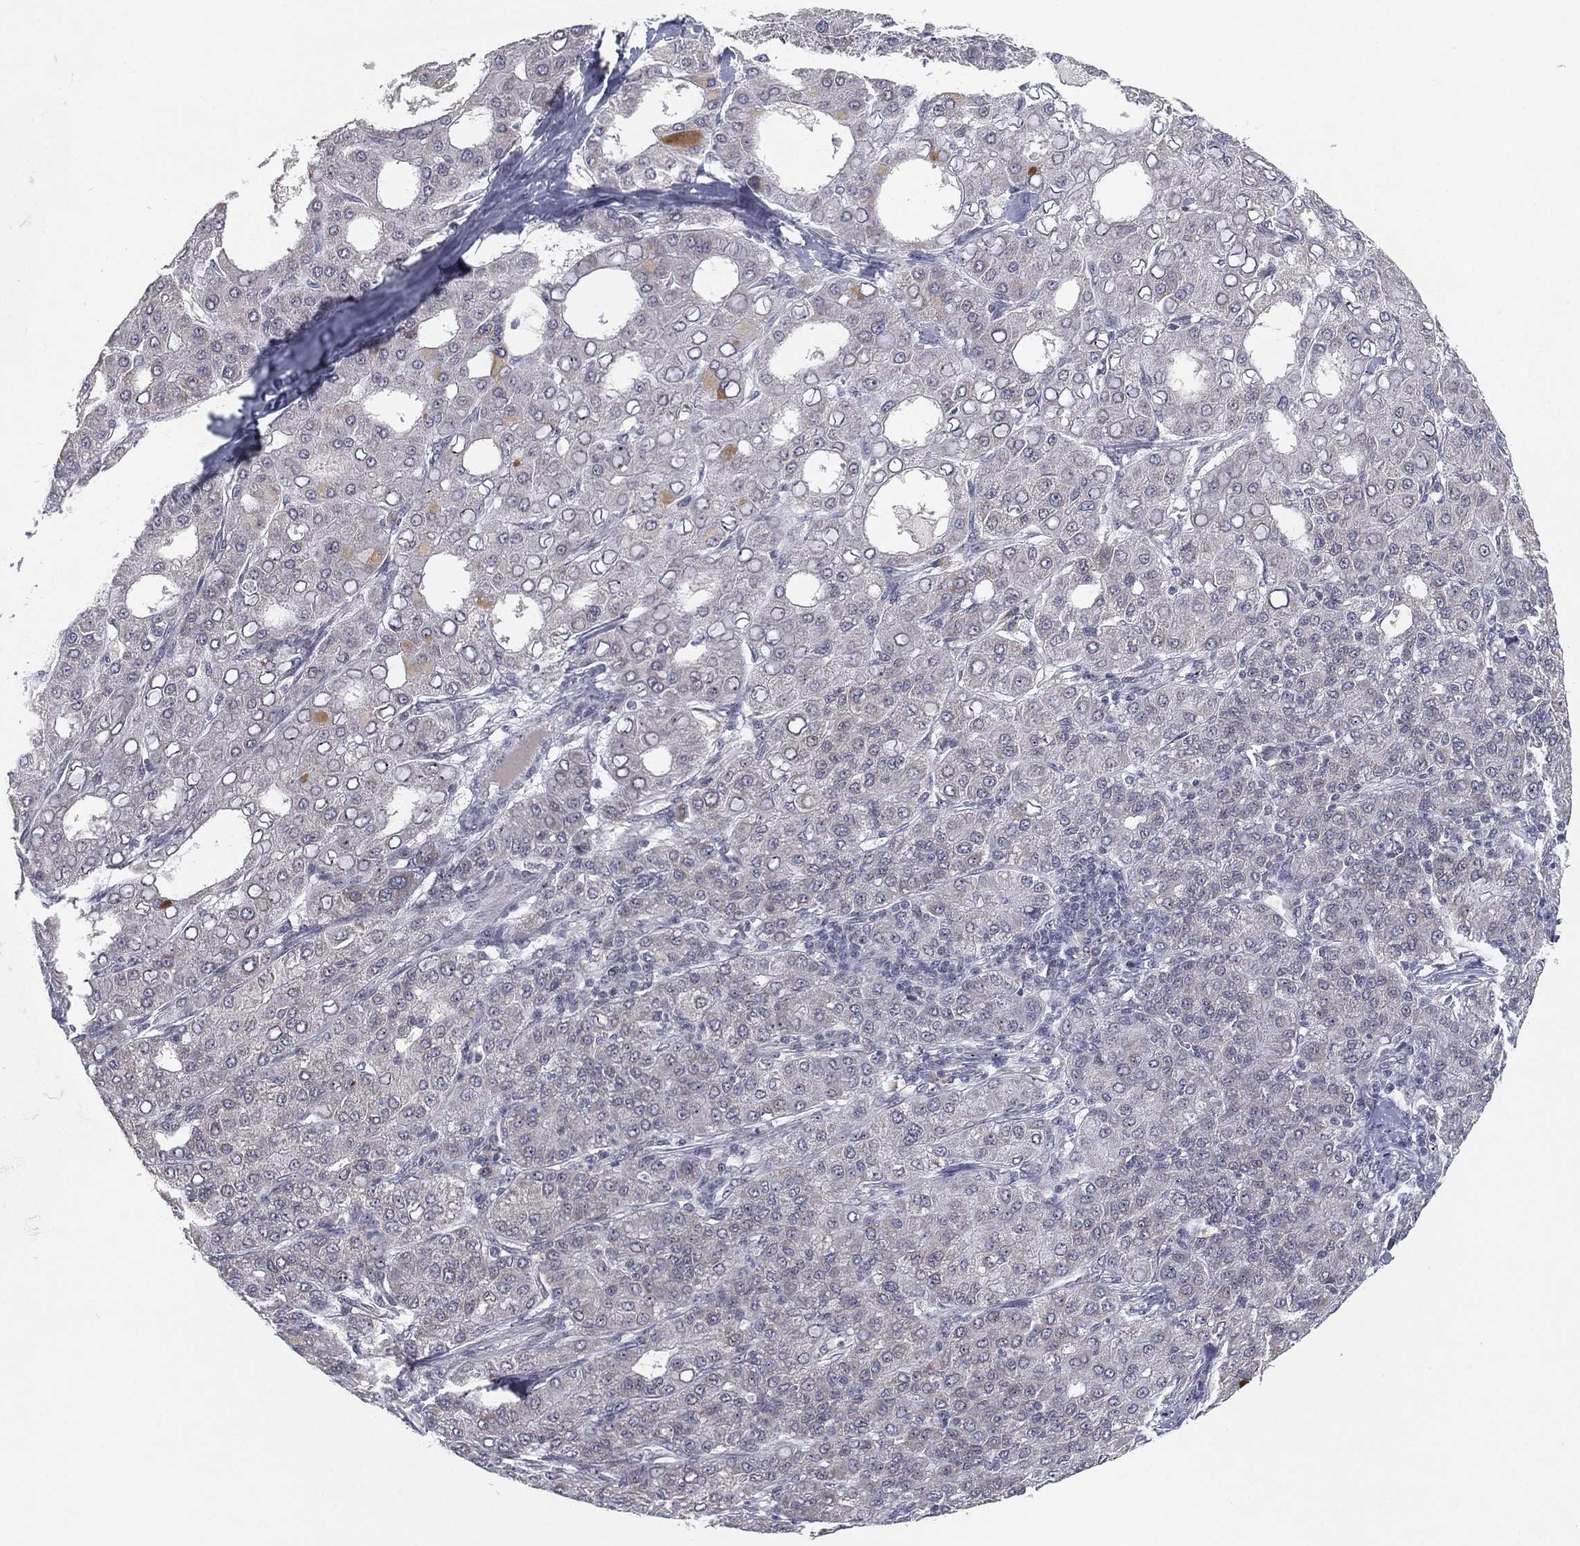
{"staining": {"intensity": "negative", "quantity": "none", "location": "none"}, "tissue": "liver cancer", "cell_type": "Tumor cells", "image_type": "cancer", "snomed": [{"axis": "morphology", "description": "Carcinoma, Hepatocellular, NOS"}, {"axis": "topography", "description": "Liver"}], "caption": "This is an IHC image of hepatocellular carcinoma (liver). There is no positivity in tumor cells.", "gene": "MS4A8", "patient": {"sex": "male", "age": 65}}